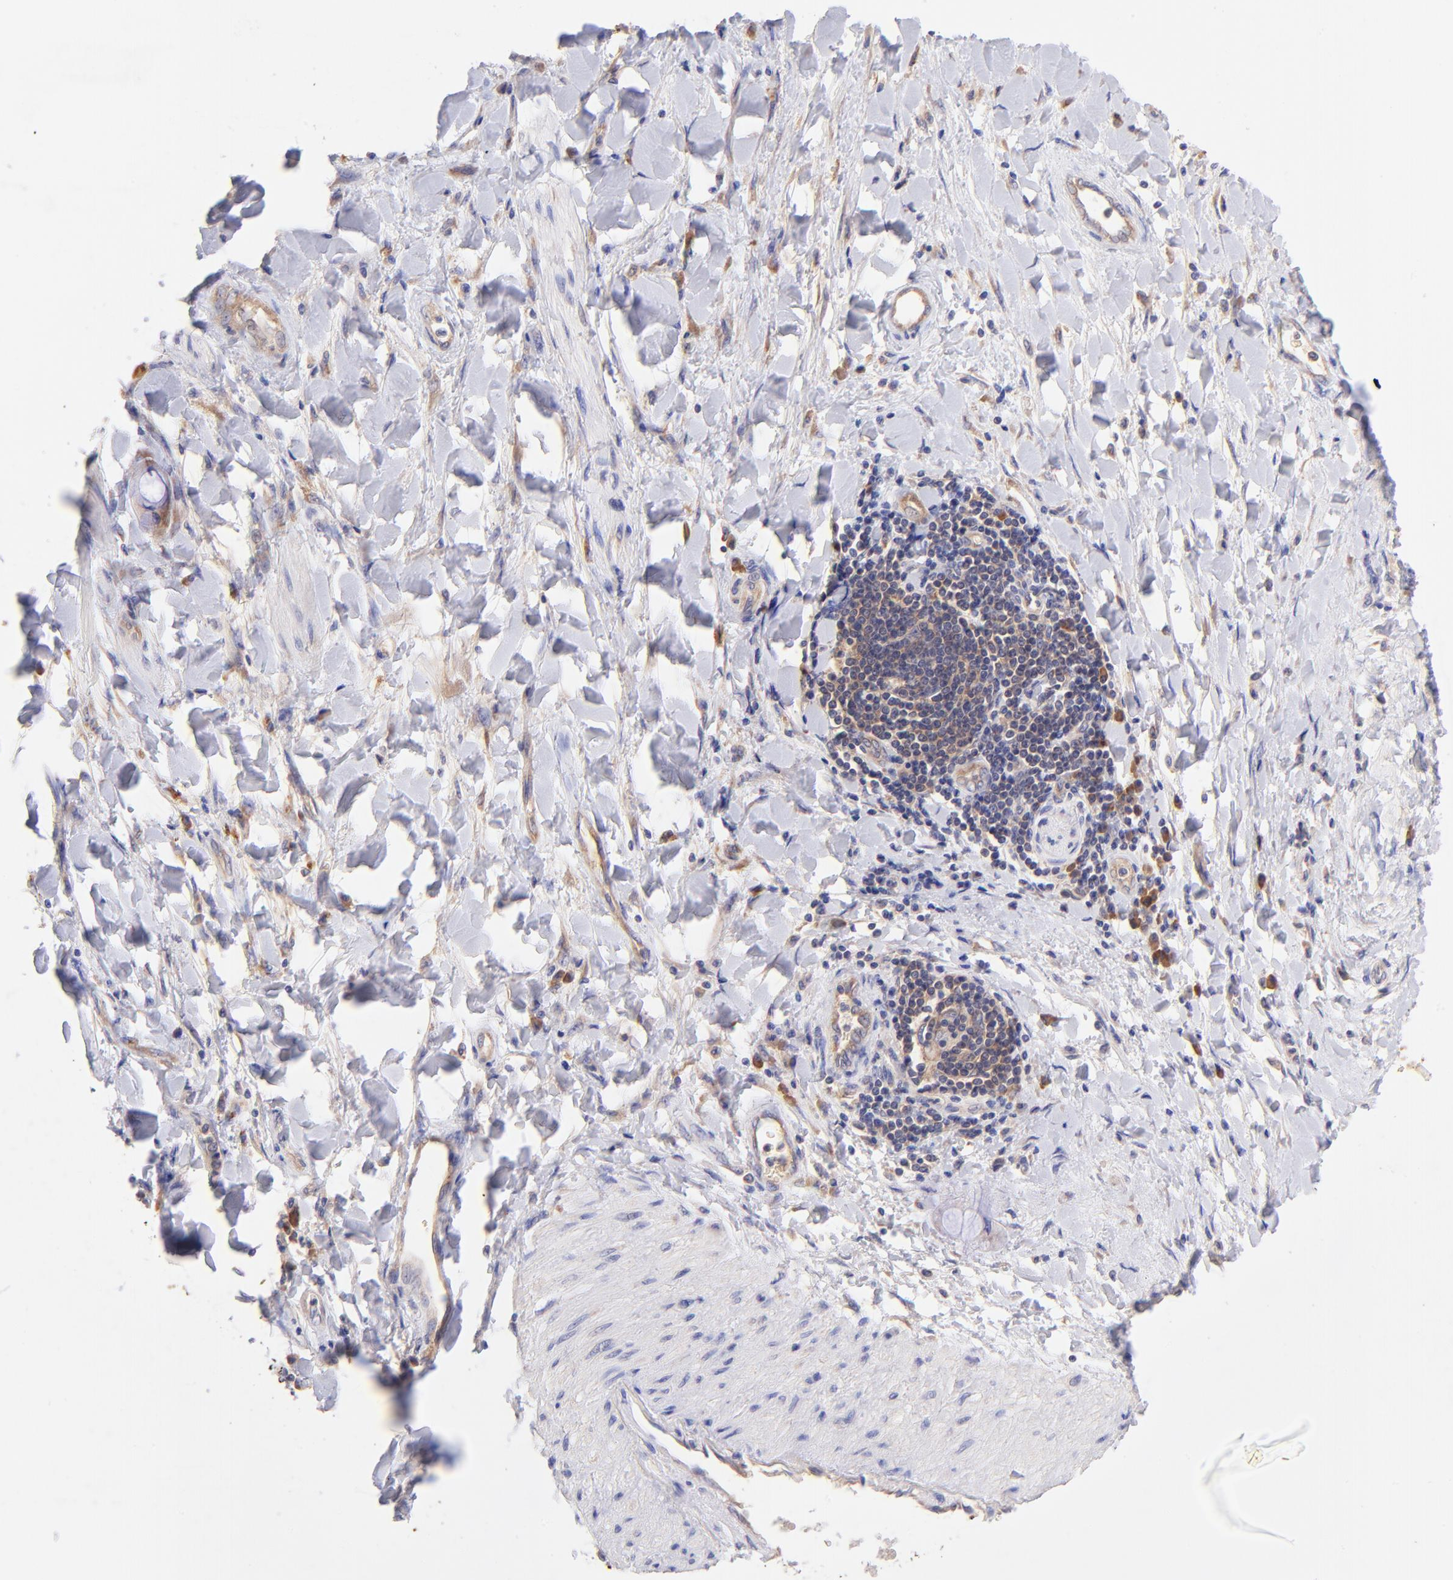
{"staining": {"intensity": "negative", "quantity": "none", "location": "none"}, "tissue": "adipose tissue", "cell_type": "Adipocytes", "image_type": "normal", "snomed": [{"axis": "morphology", "description": "Normal tissue, NOS"}, {"axis": "morphology", "description": "Cholangiocarcinoma"}, {"axis": "topography", "description": "Liver"}, {"axis": "topography", "description": "Peripheral nerve tissue"}], "caption": "Adipose tissue was stained to show a protein in brown. There is no significant expression in adipocytes. The staining is performed using DAB brown chromogen with nuclei counter-stained in using hematoxylin.", "gene": "RPL11", "patient": {"sex": "male", "age": 50}}